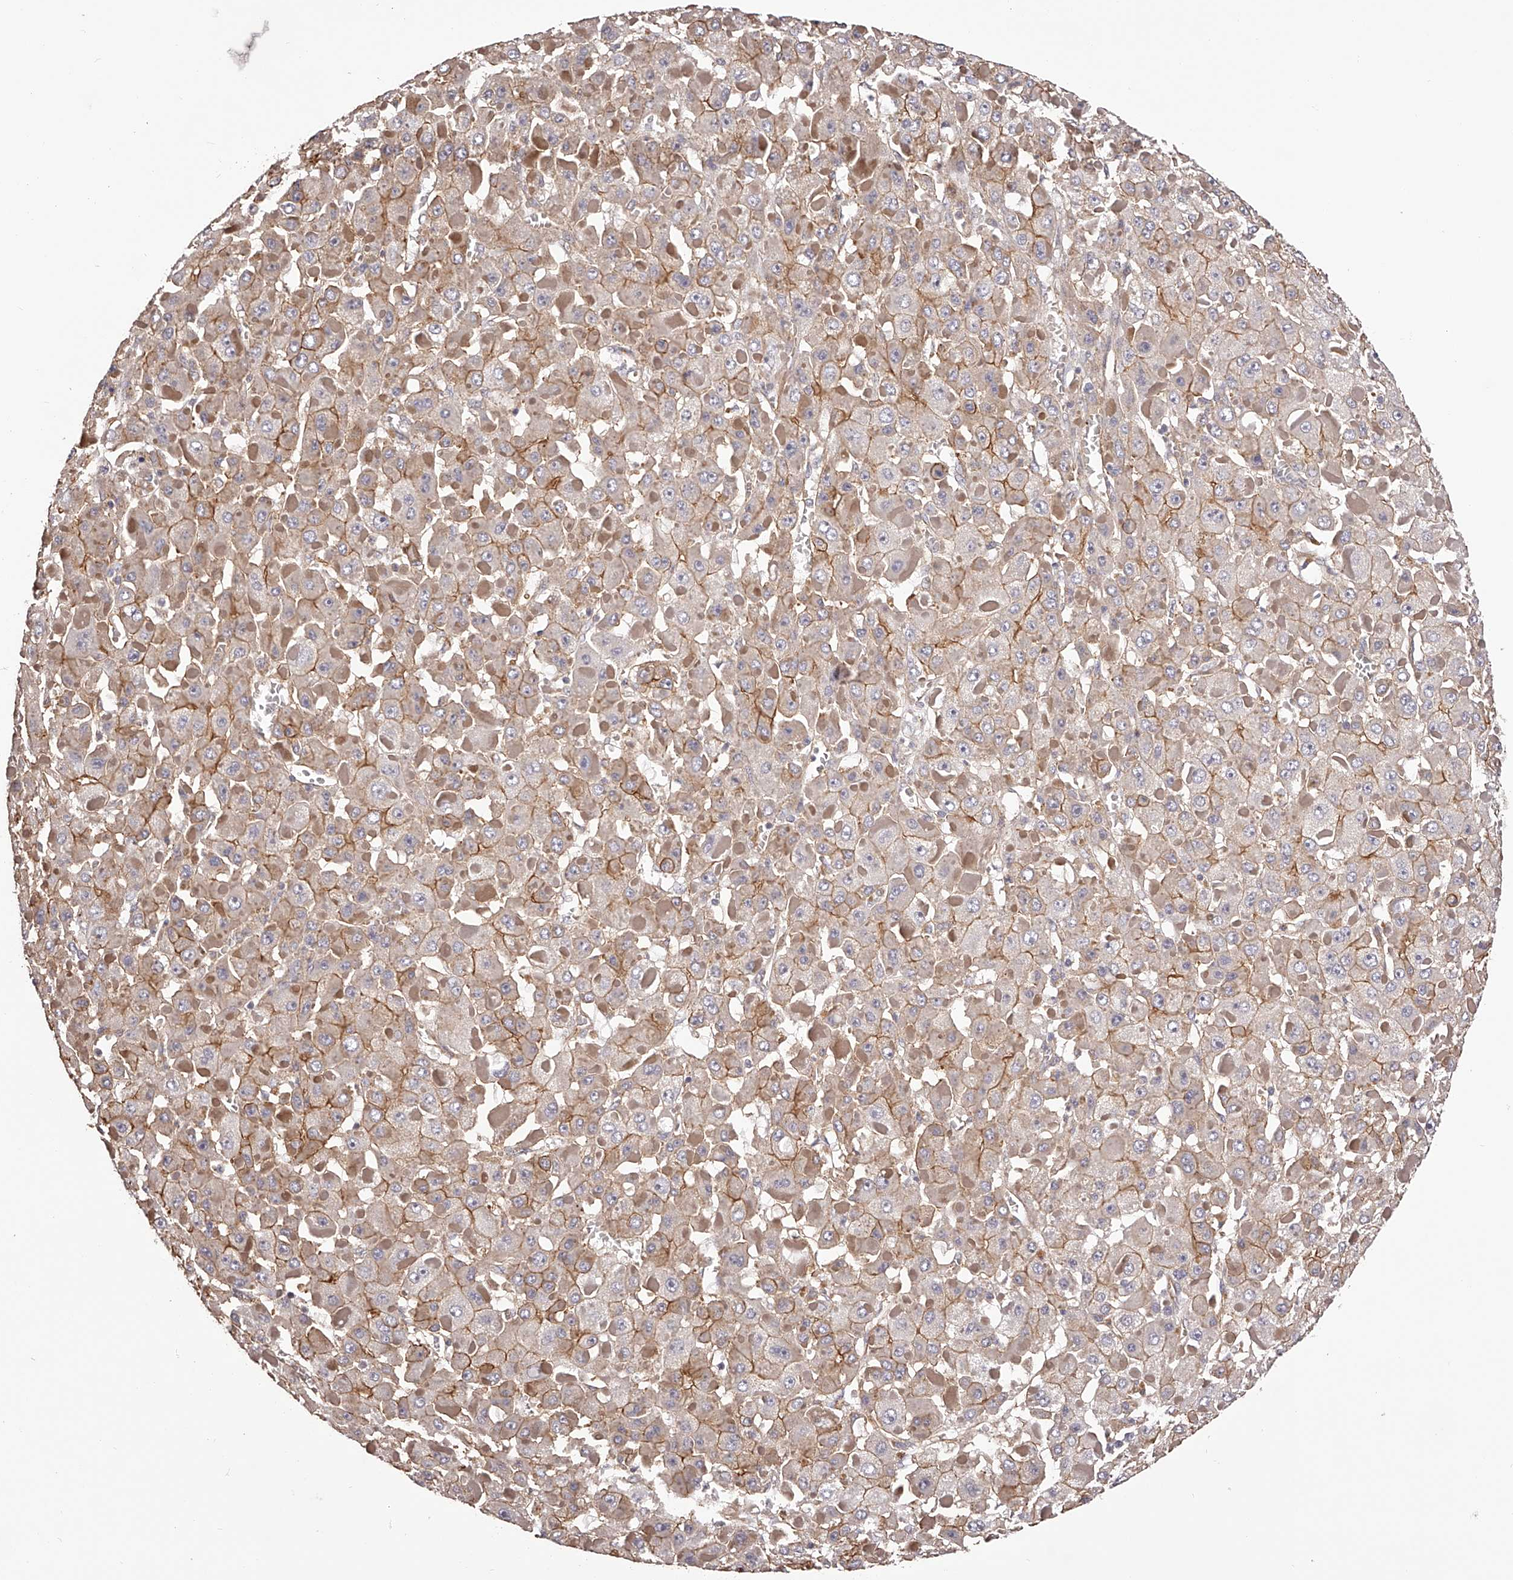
{"staining": {"intensity": "moderate", "quantity": ">75%", "location": "cytoplasmic/membranous"}, "tissue": "liver cancer", "cell_type": "Tumor cells", "image_type": "cancer", "snomed": [{"axis": "morphology", "description": "Carcinoma, Hepatocellular, NOS"}, {"axis": "topography", "description": "Liver"}], "caption": "A high-resolution image shows immunohistochemistry (IHC) staining of hepatocellular carcinoma (liver), which demonstrates moderate cytoplasmic/membranous positivity in about >75% of tumor cells.", "gene": "LTV1", "patient": {"sex": "female", "age": 73}}